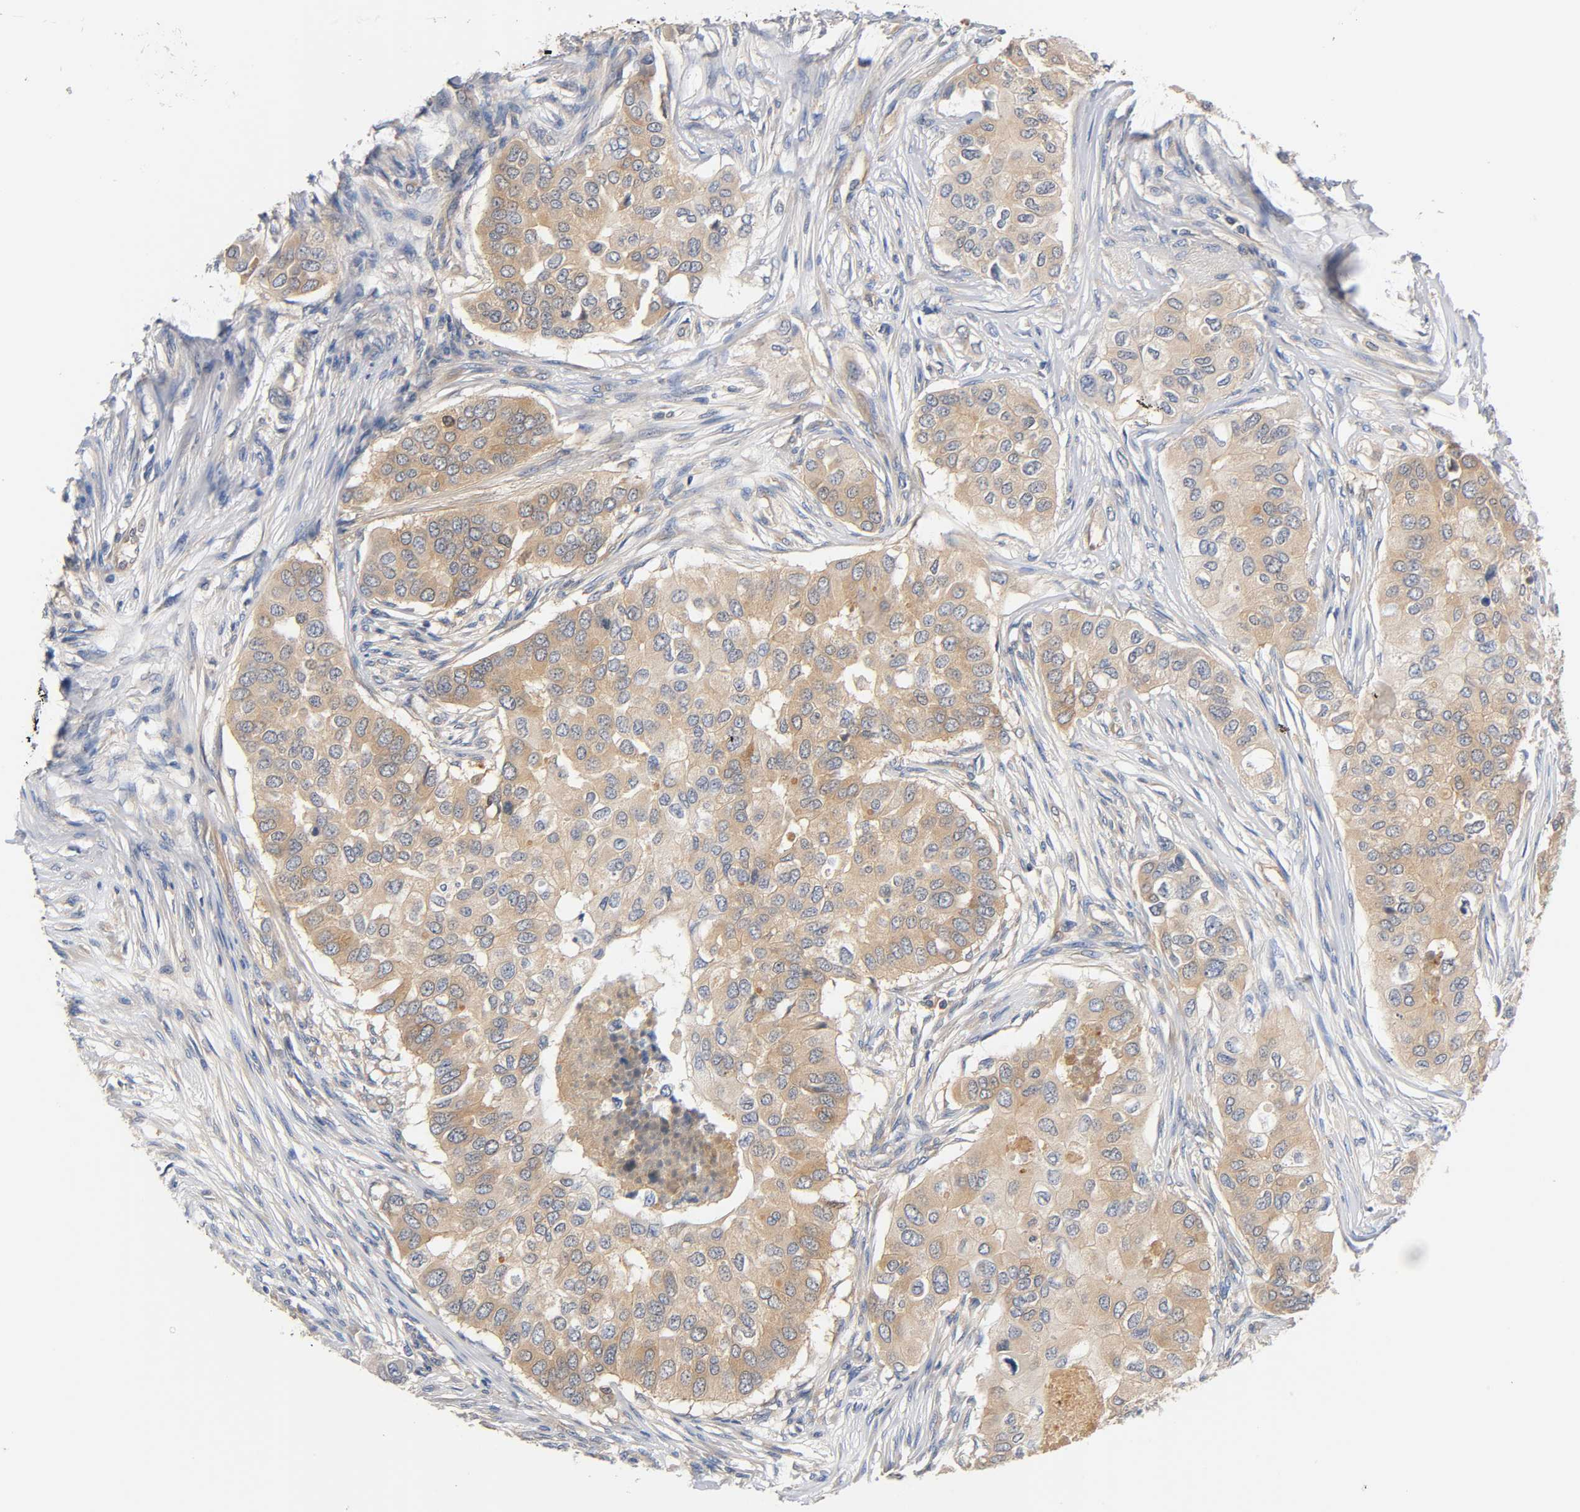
{"staining": {"intensity": "moderate", "quantity": ">75%", "location": "cytoplasmic/membranous"}, "tissue": "breast cancer", "cell_type": "Tumor cells", "image_type": "cancer", "snomed": [{"axis": "morphology", "description": "Normal tissue, NOS"}, {"axis": "morphology", "description": "Duct carcinoma"}, {"axis": "topography", "description": "Breast"}], "caption": "This histopathology image reveals breast cancer stained with IHC to label a protein in brown. The cytoplasmic/membranous of tumor cells show moderate positivity for the protein. Nuclei are counter-stained blue.", "gene": "PRKAB1", "patient": {"sex": "female", "age": 49}}